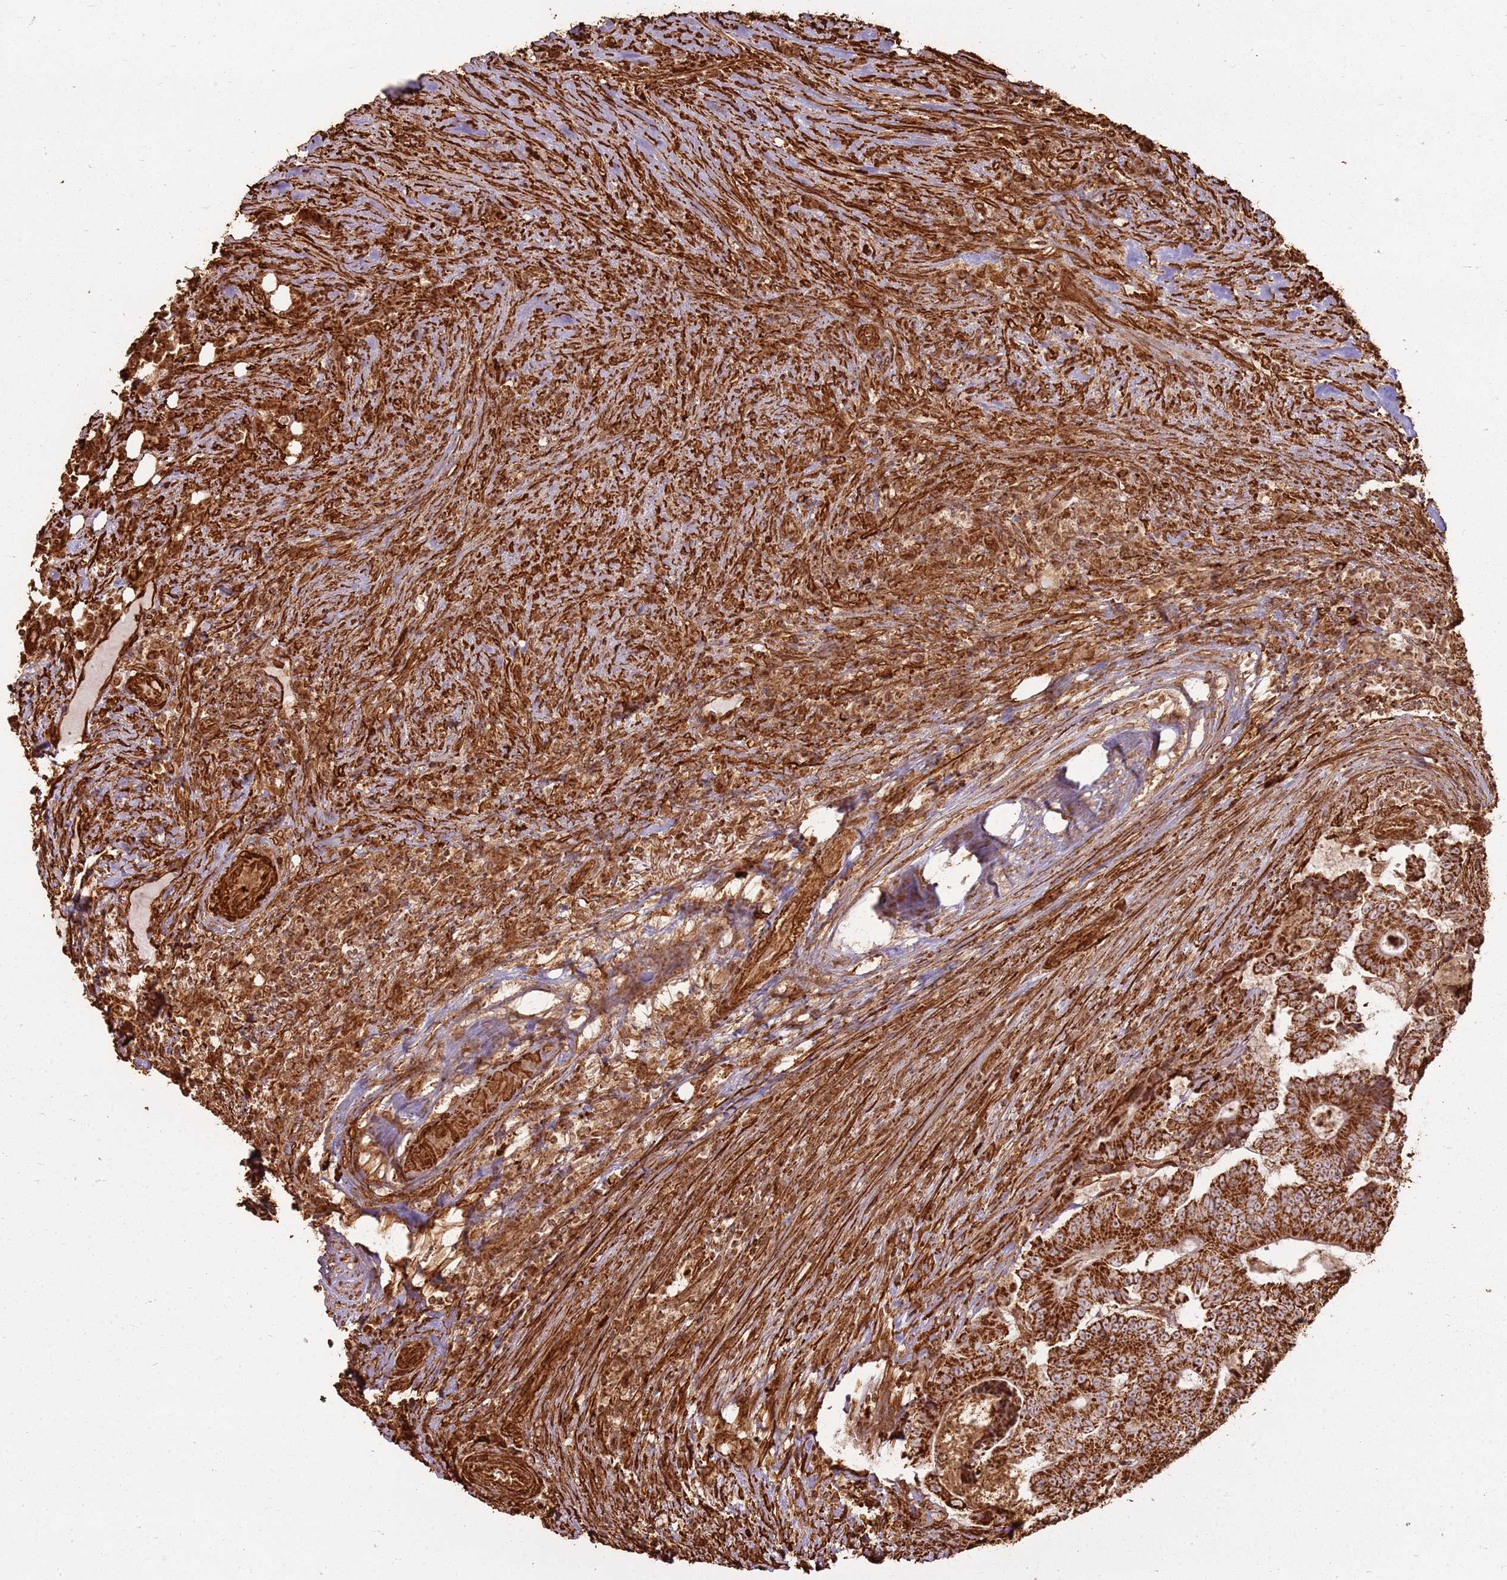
{"staining": {"intensity": "strong", "quantity": ">75%", "location": "cytoplasmic/membranous"}, "tissue": "colorectal cancer", "cell_type": "Tumor cells", "image_type": "cancer", "snomed": [{"axis": "morphology", "description": "Adenocarcinoma, NOS"}, {"axis": "topography", "description": "Colon"}], "caption": "Colorectal cancer stained with DAB immunohistochemistry exhibits high levels of strong cytoplasmic/membranous staining in about >75% of tumor cells.", "gene": "DDX59", "patient": {"sex": "male", "age": 83}}